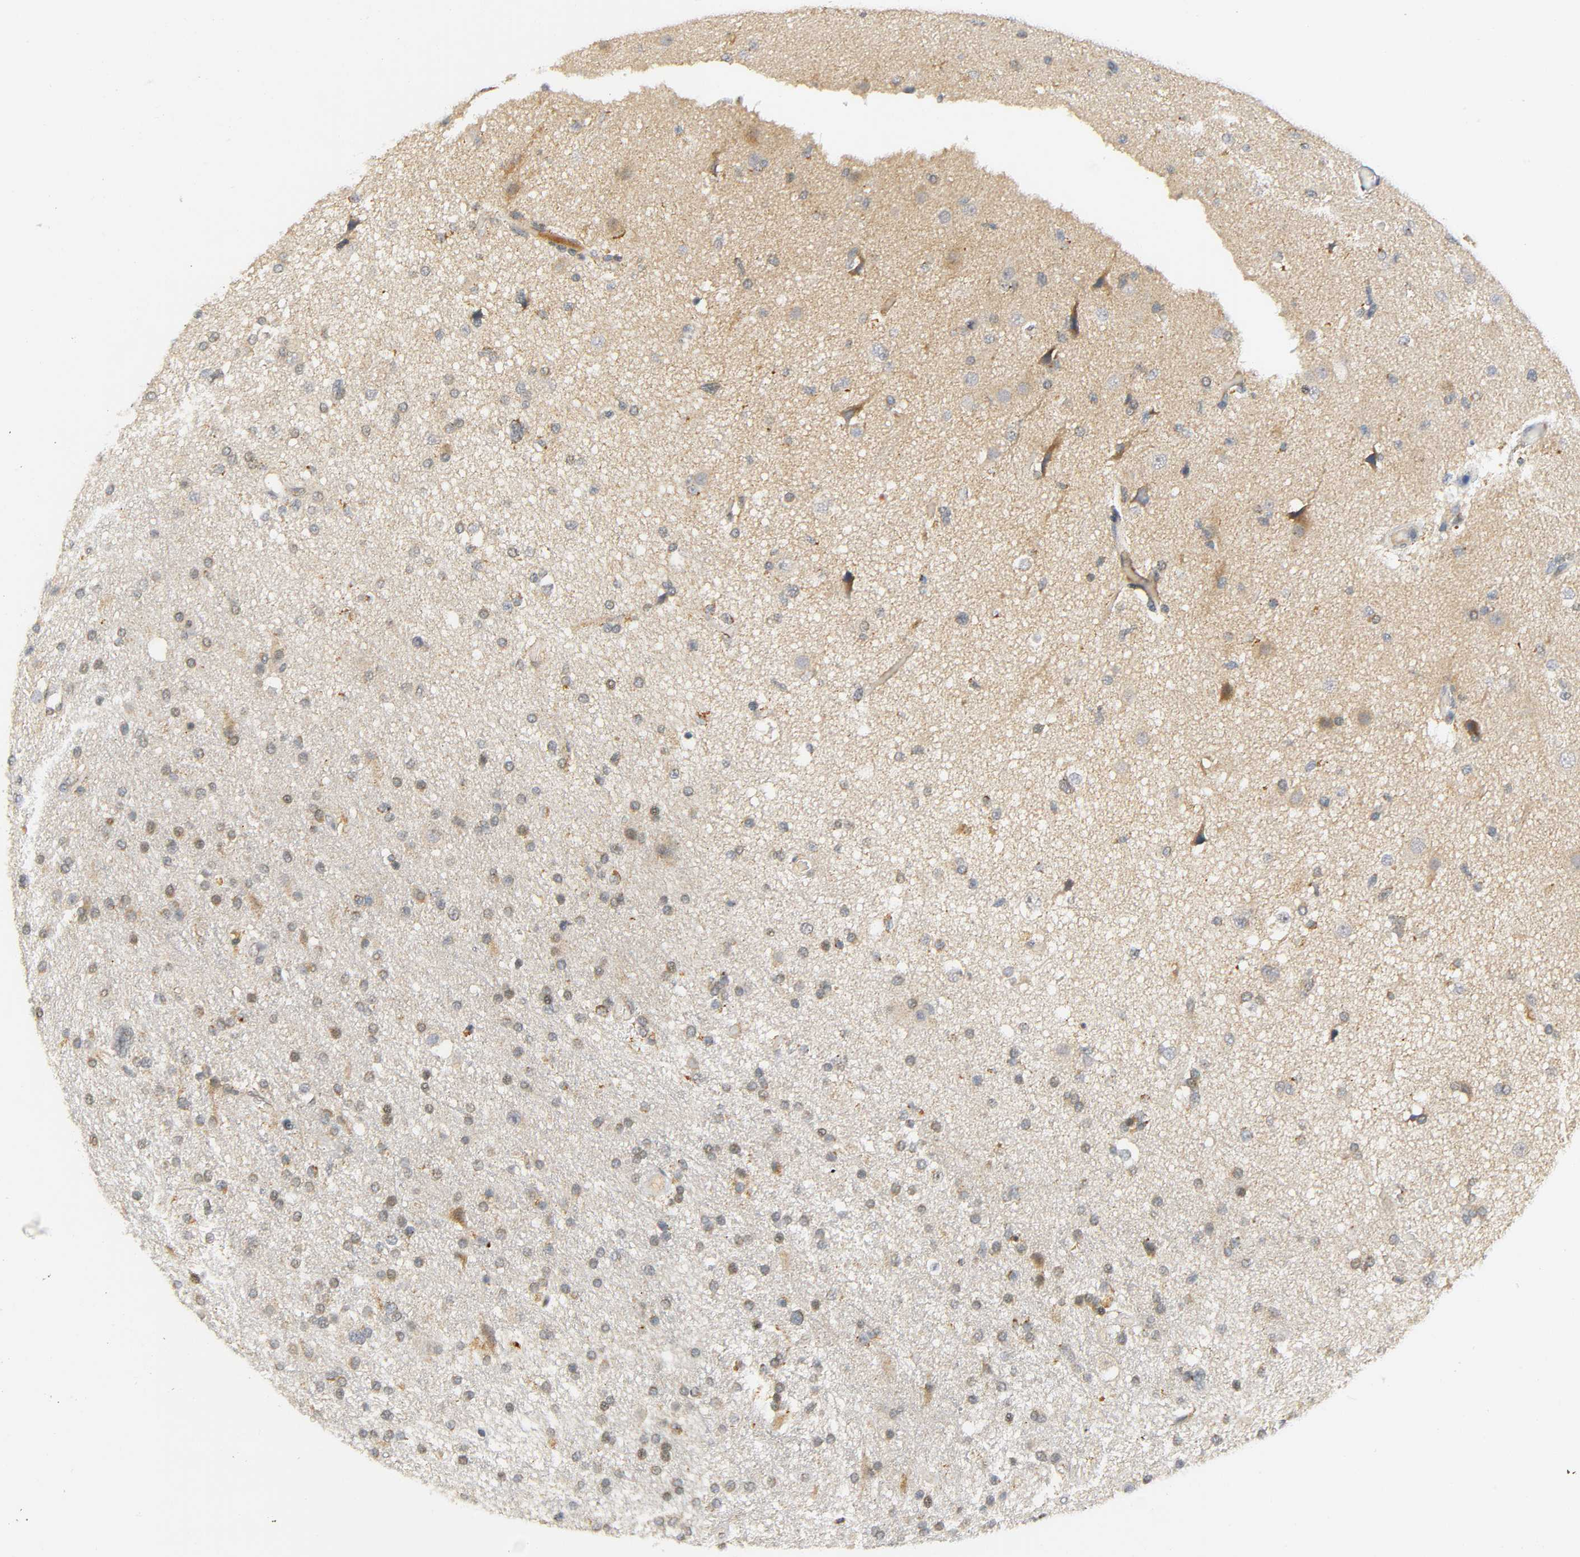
{"staining": {"intensity": "weak", "quantity": "25%-75%", "location": "cytoplasmic/membranous"}, "tissue": "glioma", "cell_type": "Tumor cells", "image_type": "cancer", "snomed": [{"axis": "morphology", "description": "Glioma, malignant, High grade"}, {"axis": "topography", "description": "Brain"}], "caption": "A photomicrograph of malignant high-grade glioma stained for a protein reveals weak cytoplasmic/membranous brown staining in tumor cells.", "gene": "NRP1", "patient": {"sex": "male", "age": 33}}